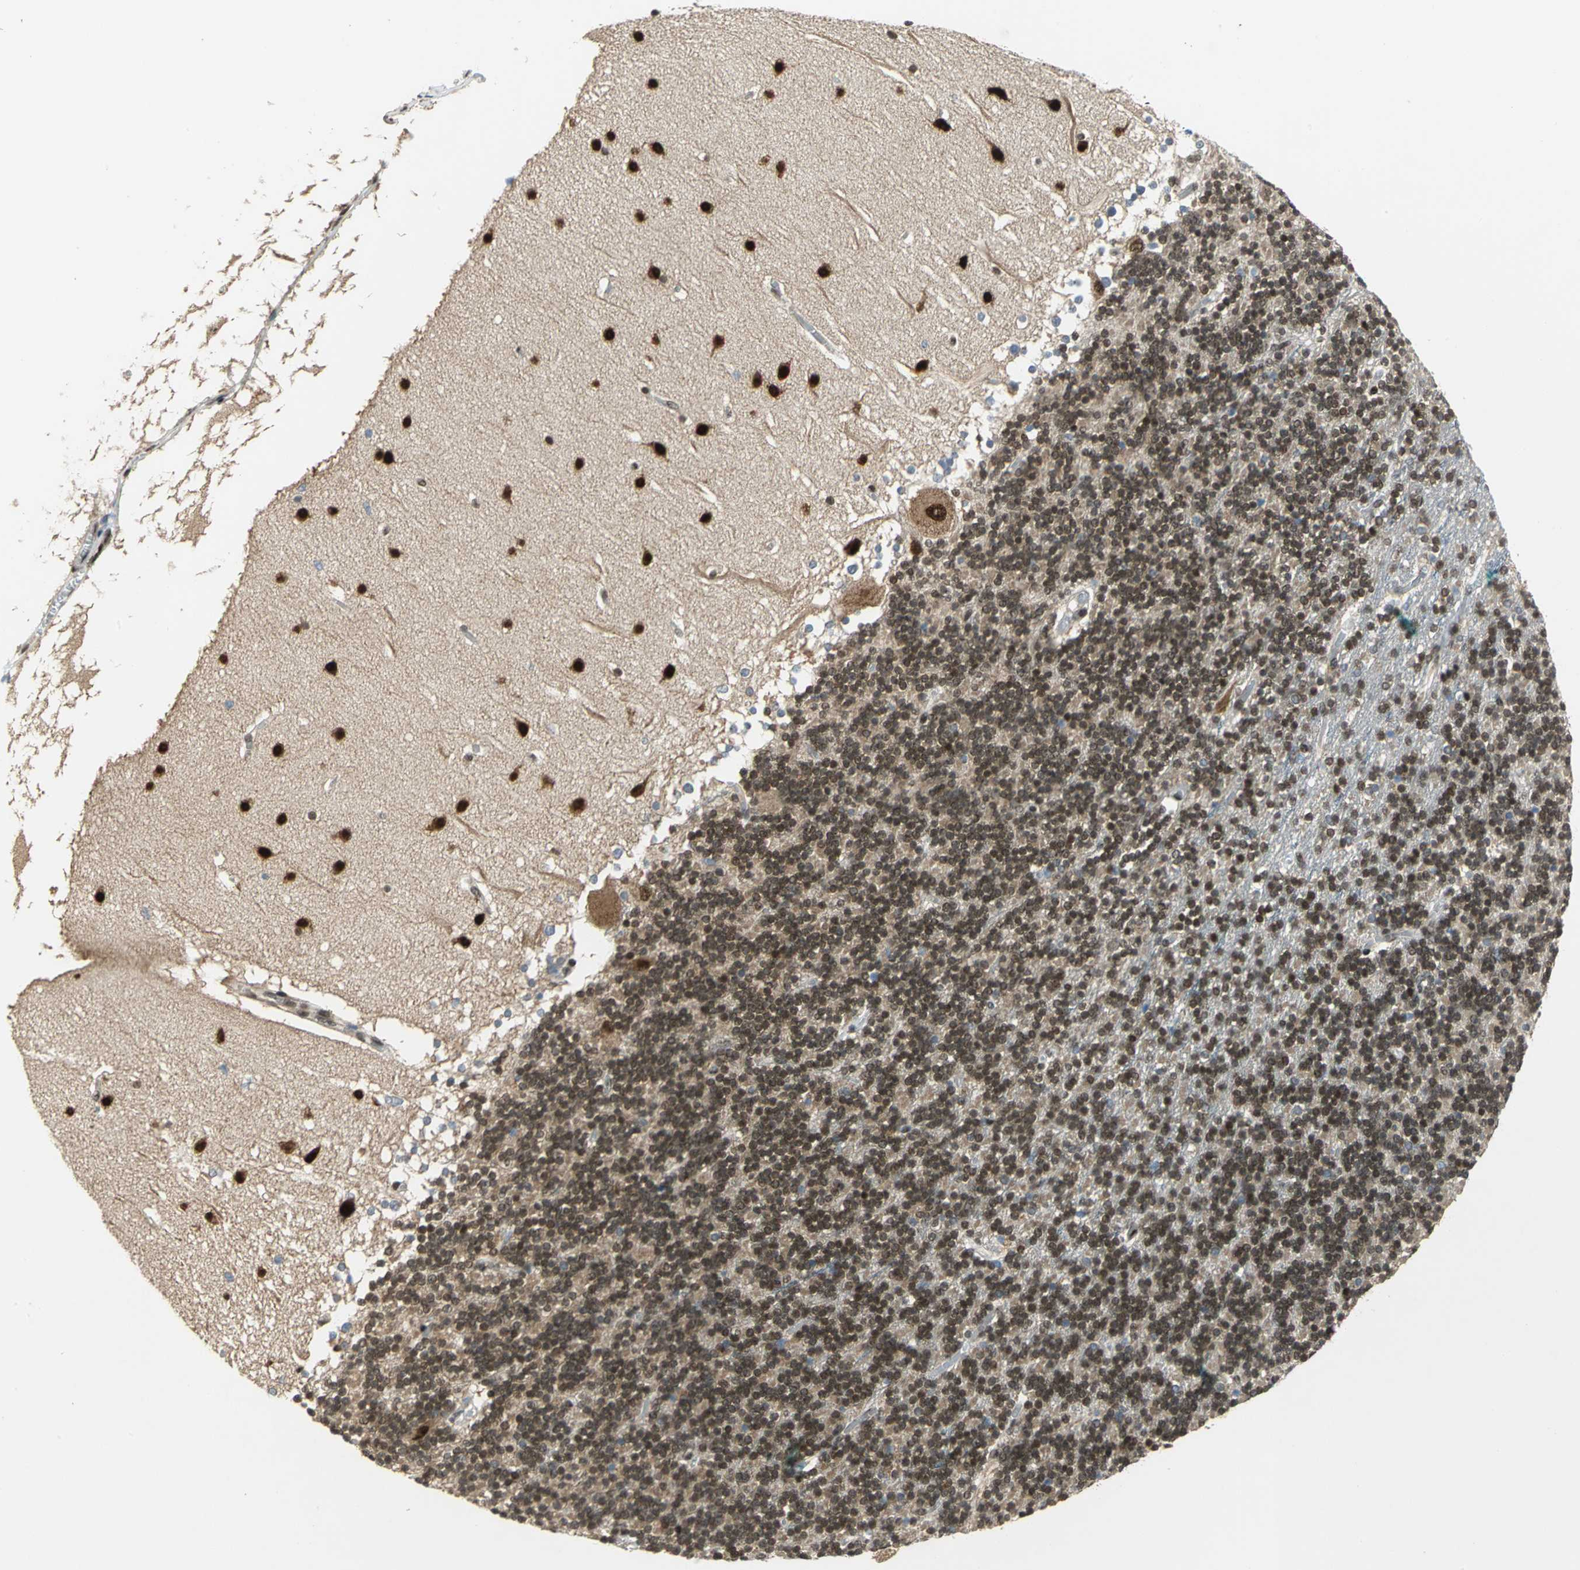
{"staining": {"intensity": "moderate", "quantity": ">75%", "location": "cytoplasmic/membranous,nuclear"}, "tissue": "cerebellum", "cell_type": "Cells in granular layer", "image_type": "normal", "snomed": [{"axis": "morphology", "description": "Normal tissue, NOS"}, {"axis": "topography", "description": "Cerebellum"}], "caption": "Immunohistochemistry (IHC) of normal human cerebellum reveals medium levels of moderate cytoplasmic/membranous,nuclear positivity in about >75% of cells in granular layer.", "gene": "RBFOX2", "patient": {"sex": "female", "age": 19}}